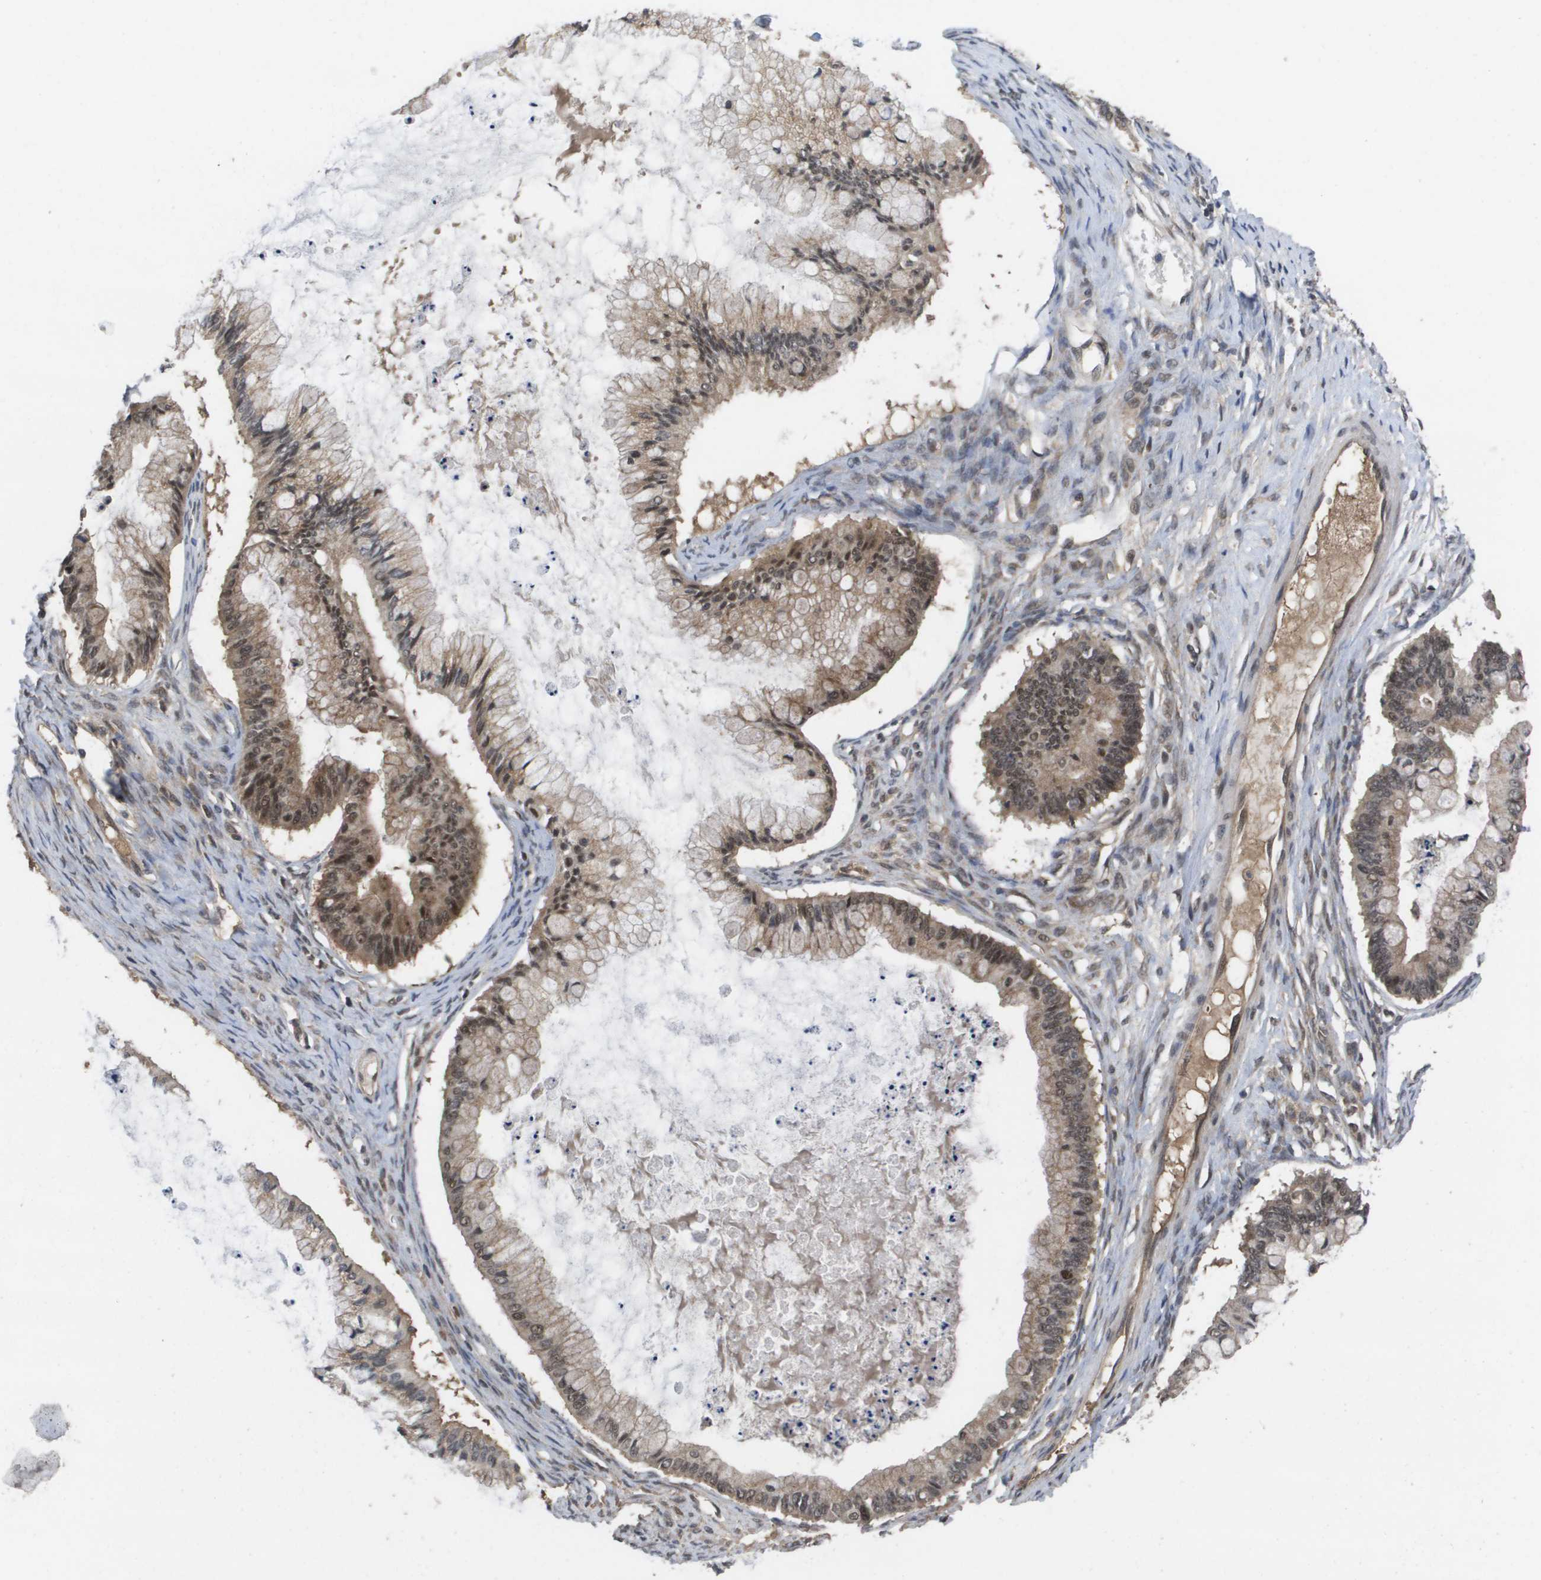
{"staining": {"intensity": "moderate", "quantity": "25%-75%", "location": "cytoplasmic/membranous,nuclear"}, "tissue": "ovarian cancer", "cell_type": "Tumor cells", "image_type": "cancer", "snomed": [{"axis": "morphology", "description": "Cystadenocarcinoma, mucinous, NOS"}, {"axis": "topography", "description": "Ovary"}], "caption": "Immunohistochemical staining of ovarian mucinous cystadenocarcinoma shows moderate cytoplasmic/membranous and nuclear protein positivity in about 25%-75% of tumor cells.", "gene": "AMBRA1", "patient": {"sex": "female", "age": 57}}